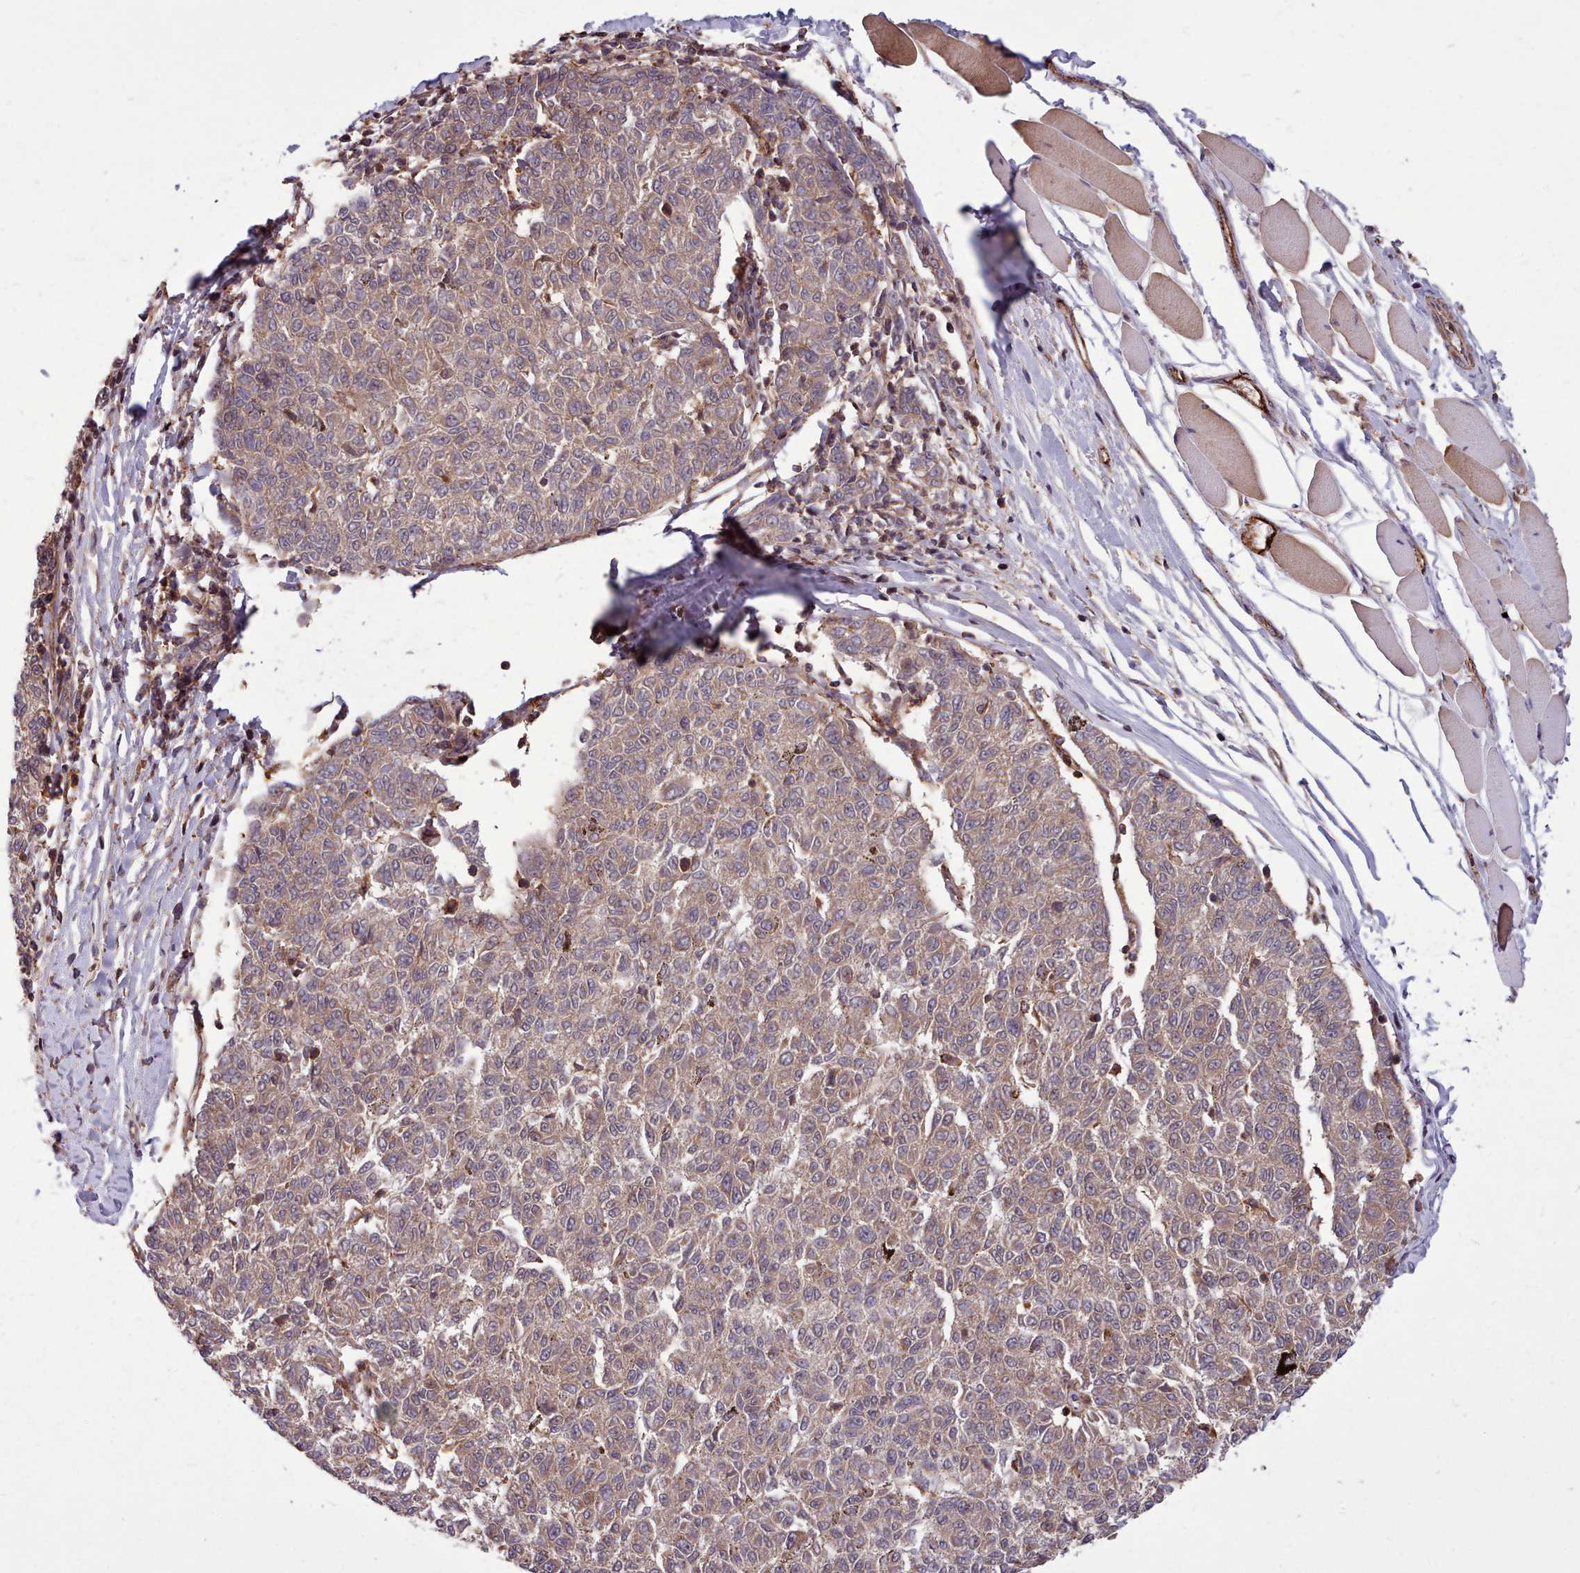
{"staining": {"intensity": "weak", "quantity": ">75%", "location": "cytoplasmic/membranous"}, "tissue": "melanoma", "cell_type": "Tumor cells", "image_type": "cancer", "snomed": [{"axis": "morphology", "description": "Malignant melanoma, NOS"}, {"axis": "topography", "description": "Skin"}], "caption": "Malignant melanoma tissue displays weak cytoplasmic/membranous positivity in approximately >75% of tumor cells, visualized by immunohistochemistry. The protein is stained brown, and the nuclei are stained in blue (DAB IHC with brightfield microscopy, high magnification).", "gene": "STUB1", "patient": {"sex": "female", "age": 72}}